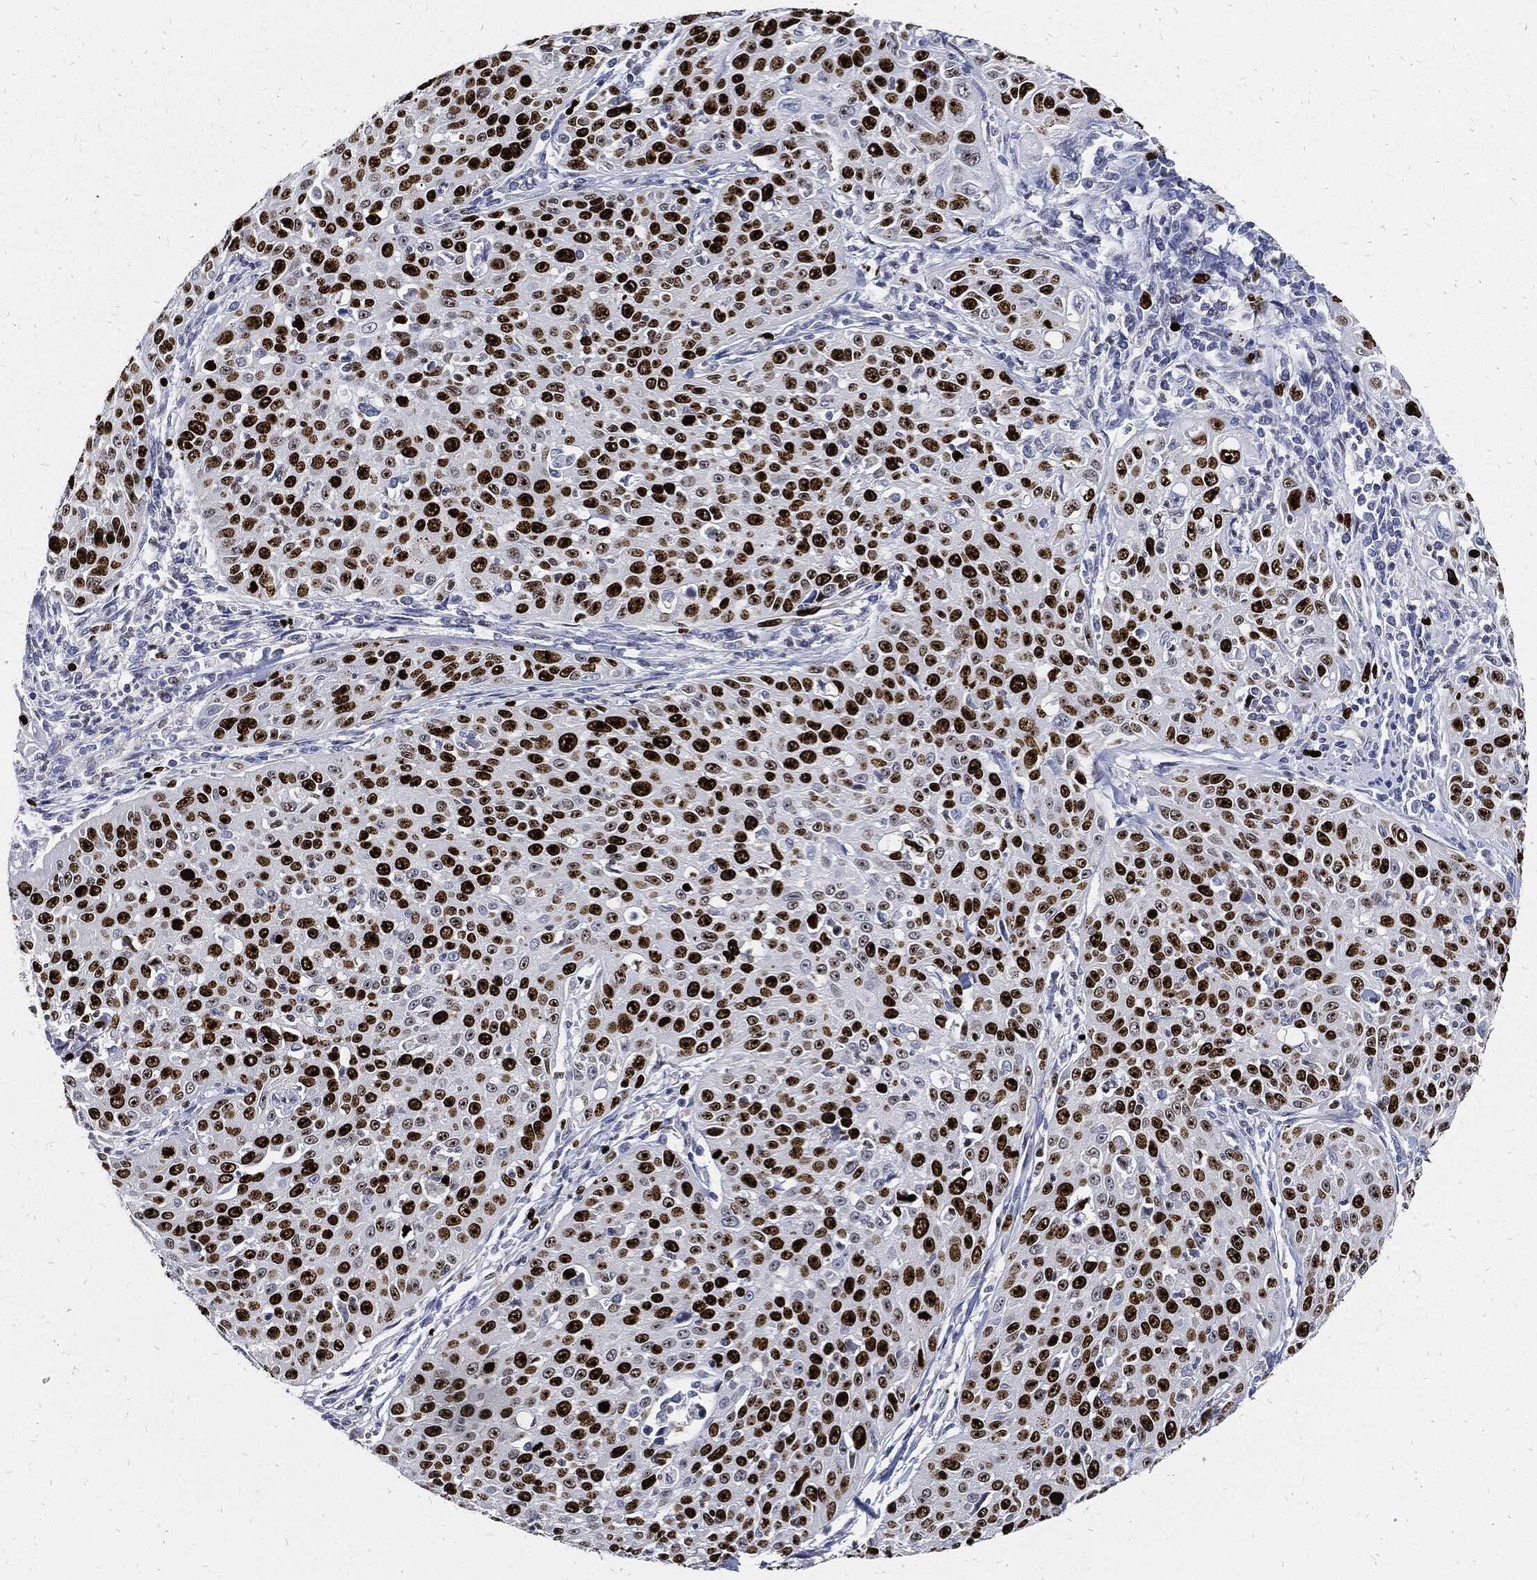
{"staining": {"intensity": "strong", "quantity": ">75%", "location": "nuclear"}, "tissue": "cervical cancer", "cell_type": "Tumor cells", "image_type": "cancer", "snomed": [{"axis": "morphology", "description": "Squamous cell carcinoma, NOS"}, {"axis": "topography", "description": "Cervix"}], "caption": "The histopathology image displays immunohistochemical staining of cervical squamous cell carcinoma. There is strong nuclear staining is present in approximately >75% of tumor cells.", "gene": "MKI67", "patient": {"sex": "female", "age": 26}}